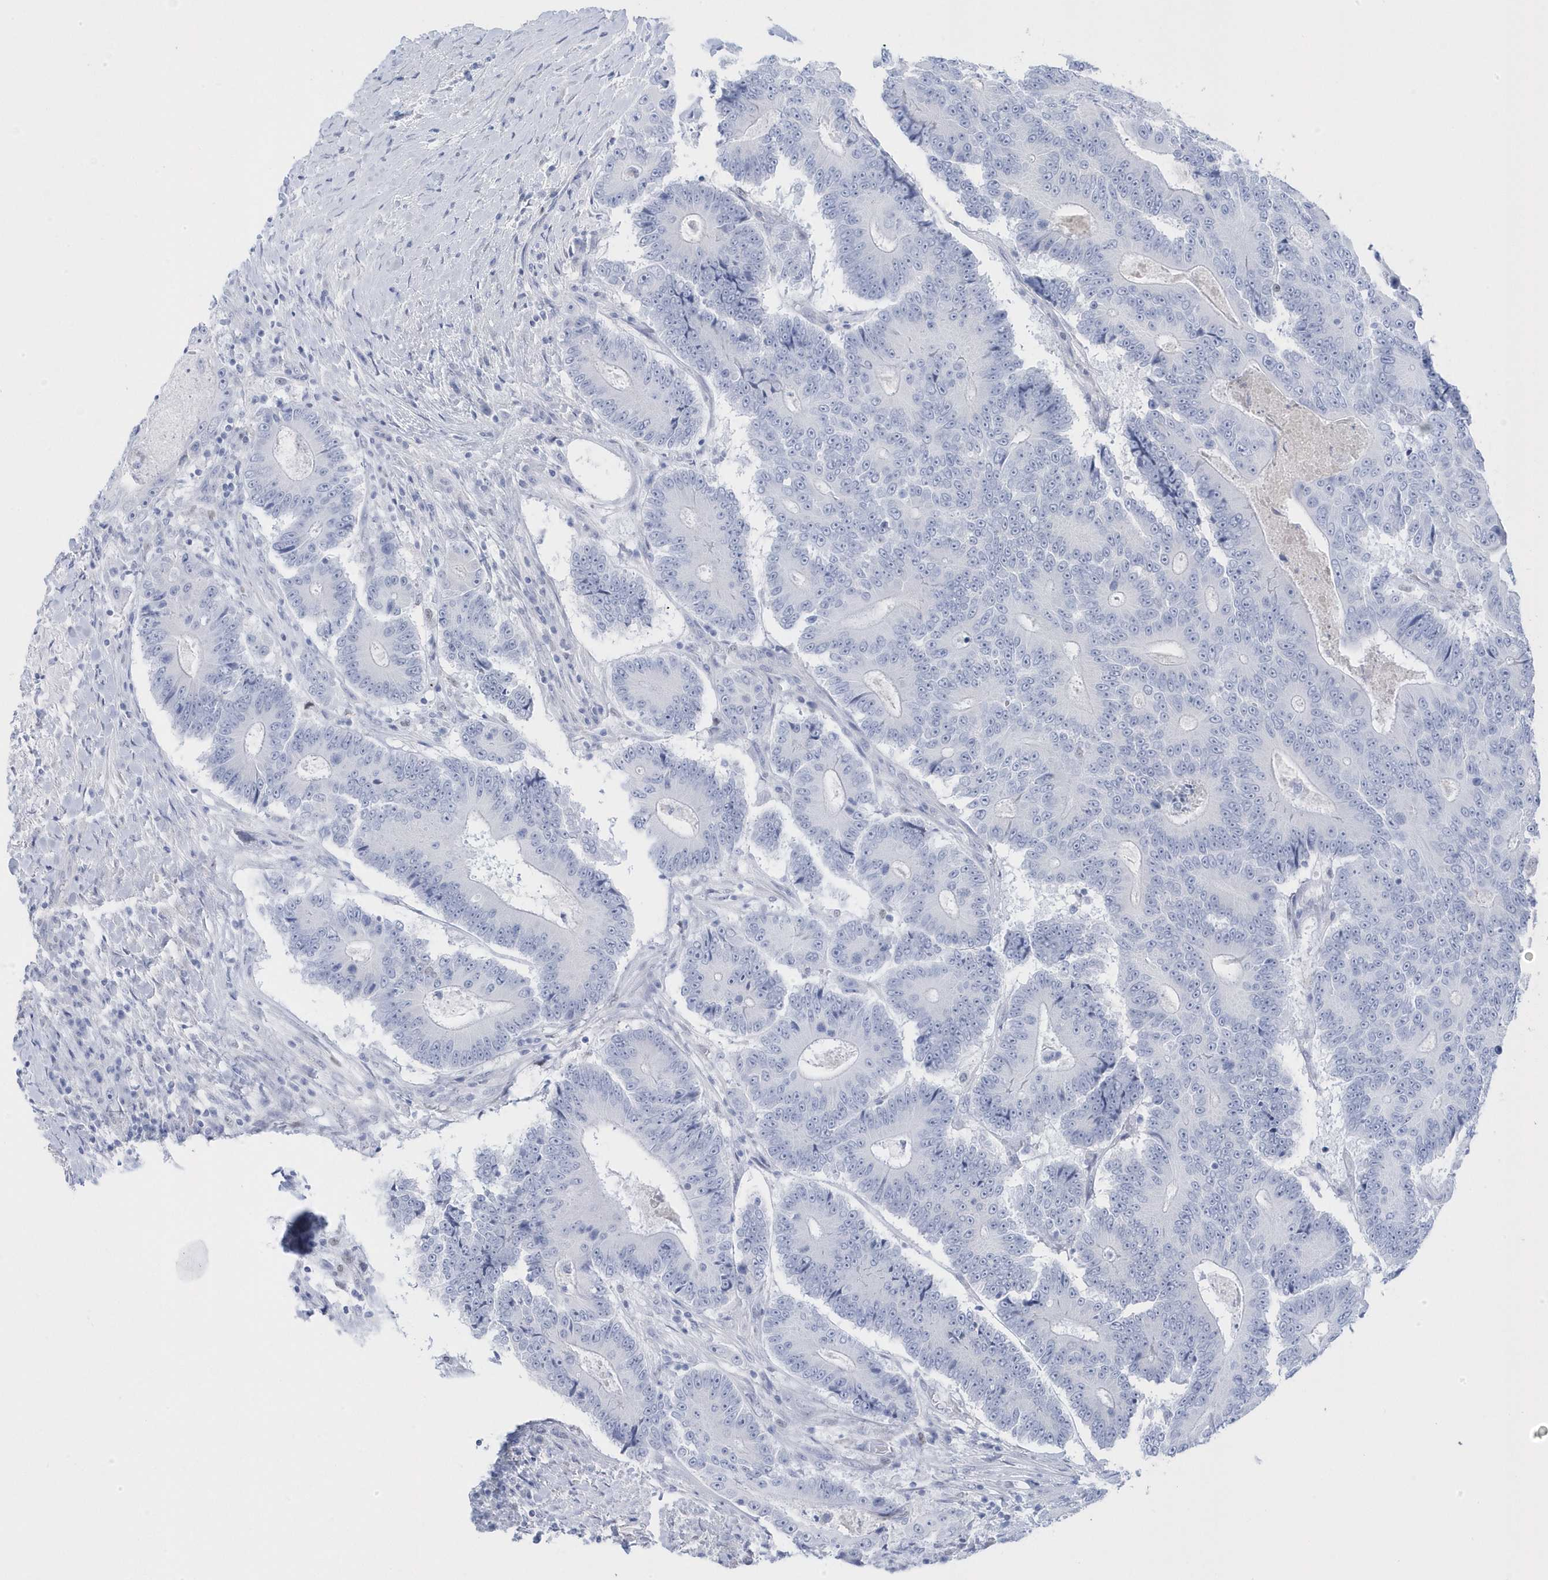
{"staining": {"intensity": "negative", "quantity": "none", "location": "none"}, "tissue": "colorectal cancer", "cell_type": "Tumor cells", "image_type": "cancer", "snomed": [{"axis": "morphology", "description": "Adenocarcinoma, NOS"}, {"axis": "topography", "description": "Colon"}], "caption": "High magnification brightfield microscopy of colorectal cancer stained with DAB (brown) and counterstained with hematoxylin (blue): tumor cells show no significant staining. Nuclei are stained in blue.", "gene": "GTPBP6", "patient": {"sex": "male", "age": 83}}